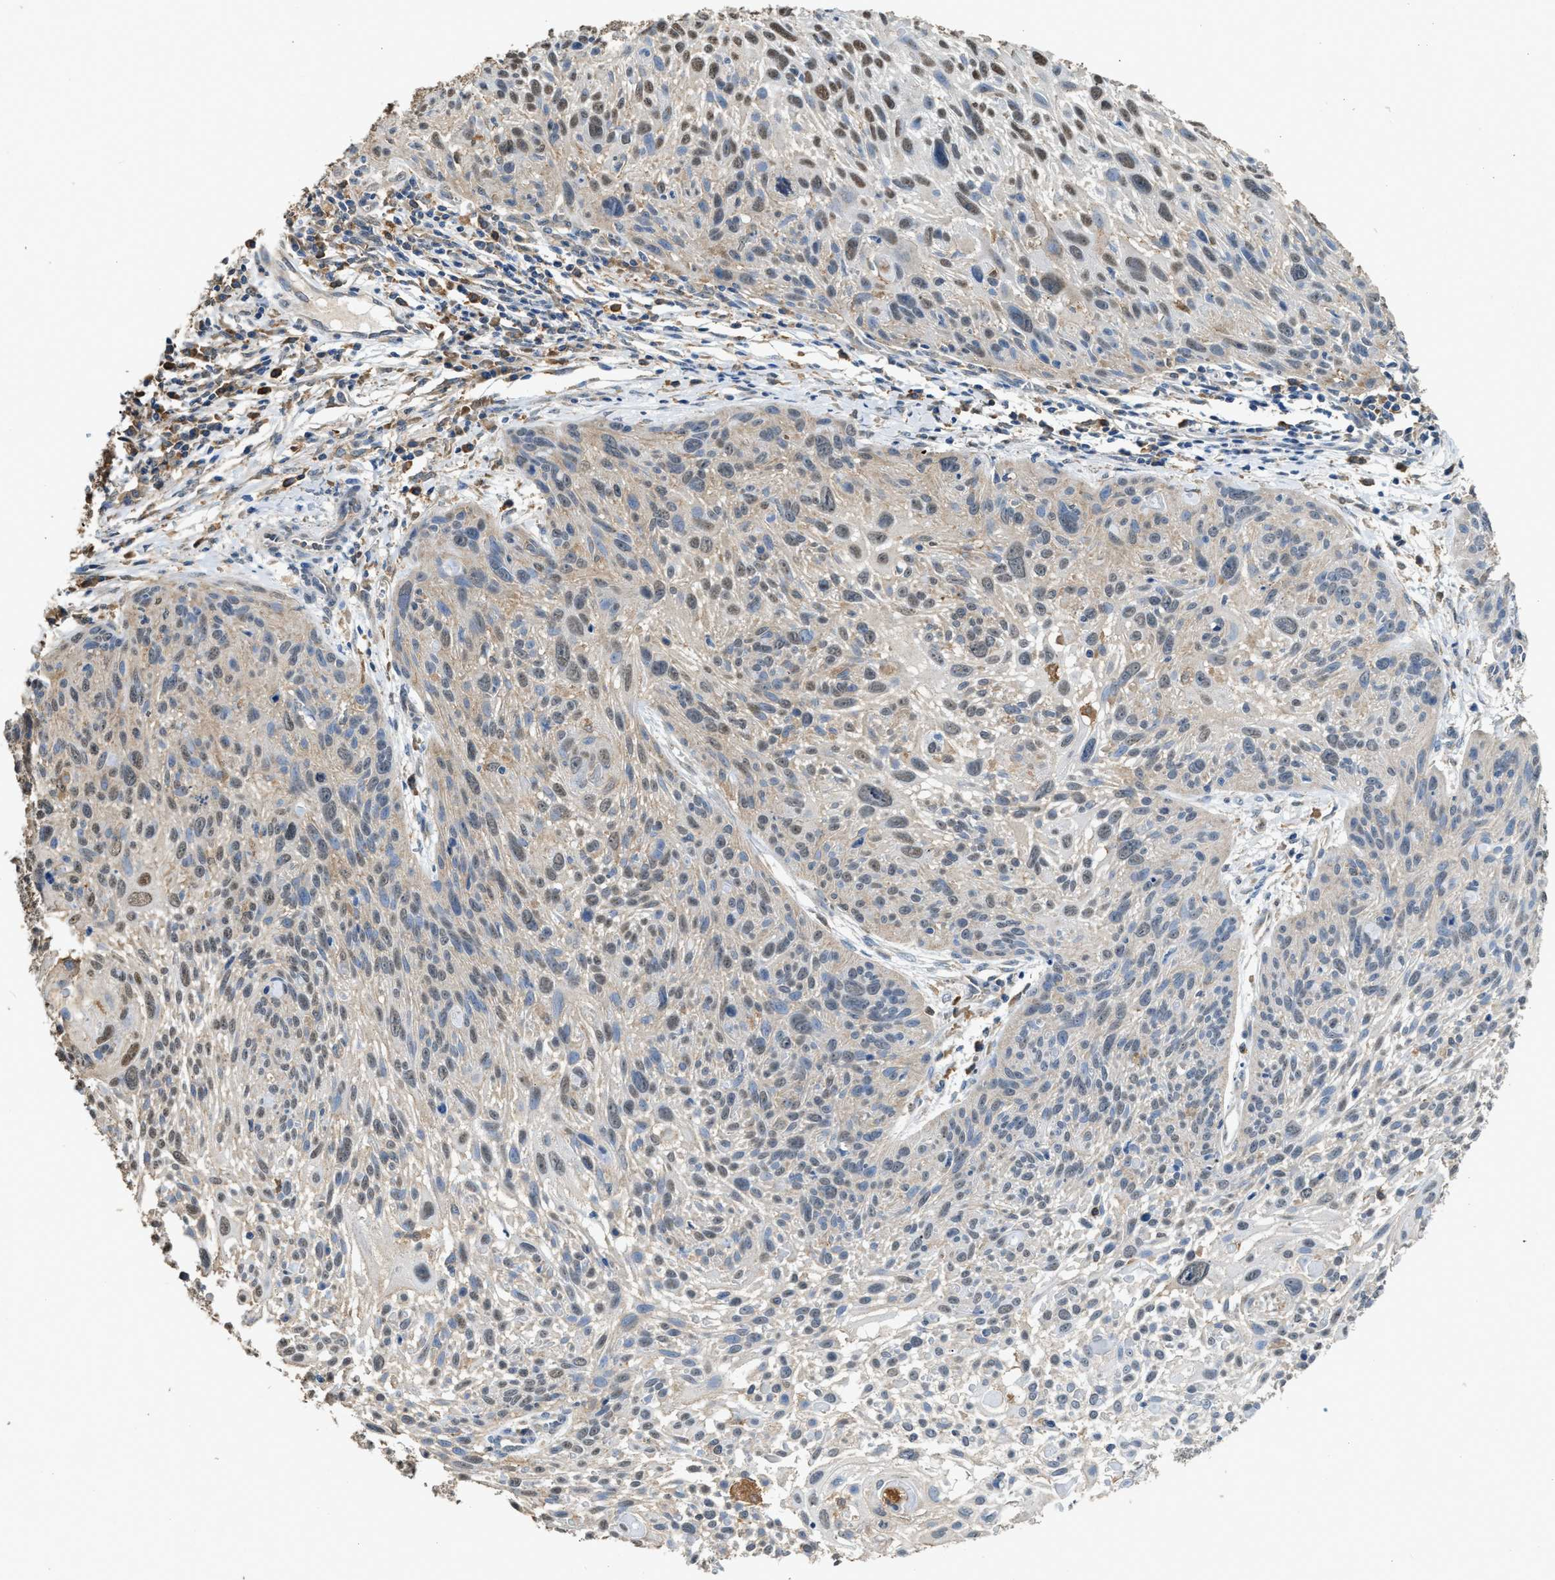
{"staining": {"intensity": "moderate", "quantity": "<25%", "location": "nuclear"}, "tissue": "cervical cancer", "cell_type": "Tumor cells", "image_type": "cancer", "snomed": [{"axis": "morphology", "description": "Squamous cell carcinoma, NOS"}, {"axis": "topography", "description": "Cervix"}], "caption": "Cervical cancer (squamous cell carcinoma) stained with IHC shows moderate nuclear staining in approximately <25% of tumor cells. (Brightfield microscopy of DAB IHC at high magnification).", "gene": "GCN1", "patient": {"sex": "female", "age": 51}}